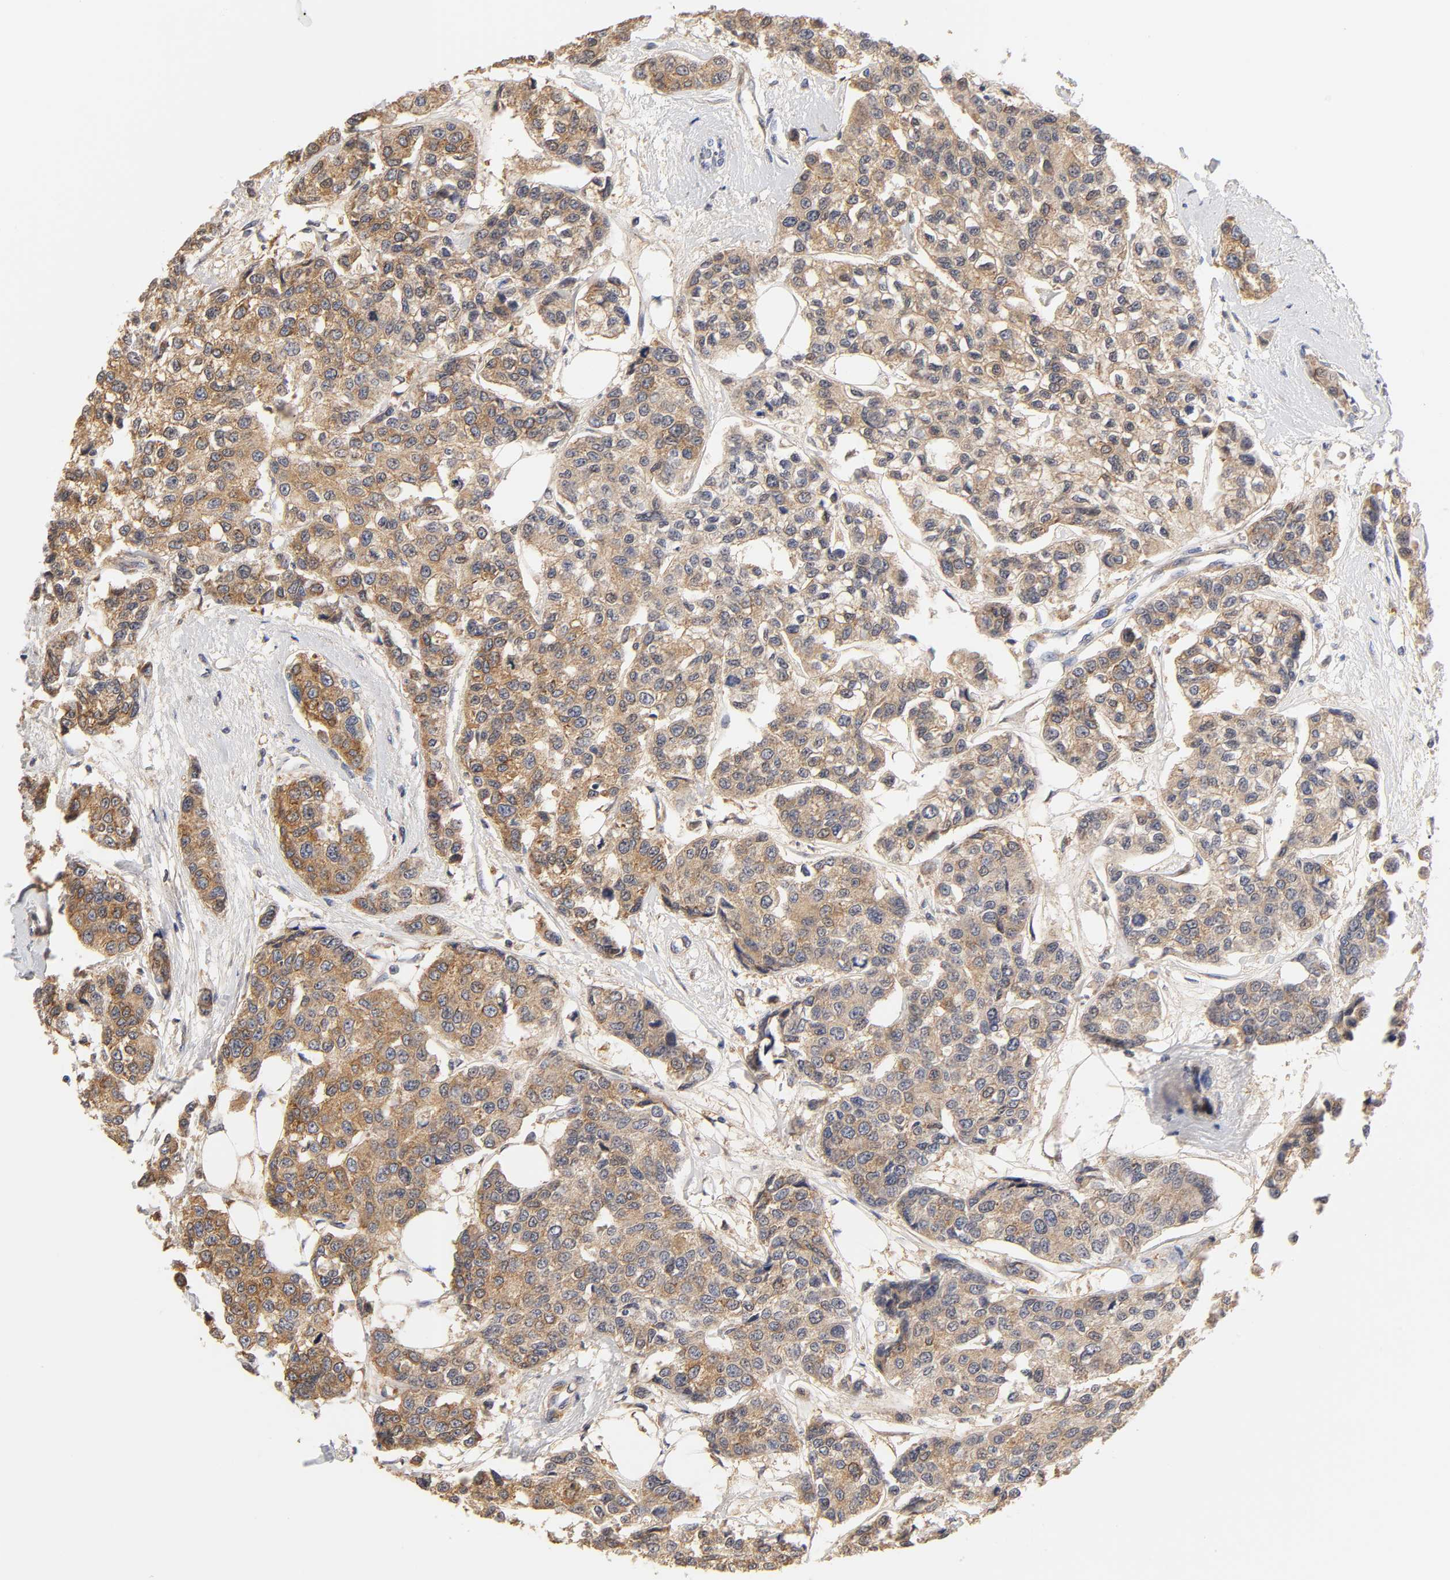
{"staining": {"intensity": "moderate", "quantity": ">75%", "location": "cytoplasmic/membranous"}, "tissue": "breast cancer", "cell_type": "Tumor cells", "image_type": "cancer", "snomed": [{"axis": "morphology", "description": "Duct carcinoma"}, {"axis": "topography", "description": "Breast"}], "caption": "A brown stain labels moderate cytoplasmic/membranous staining of a protein in human breast cancer (intraductal carcinoma) tumor cells. (Stains: DAB (3,3'-diaminobenzidine) in brown, nuclei in blue, Microscopy: brightfield microscopy at high magnification).", "gene": "POR", "patient": {"sex": "female", "age": 51}}